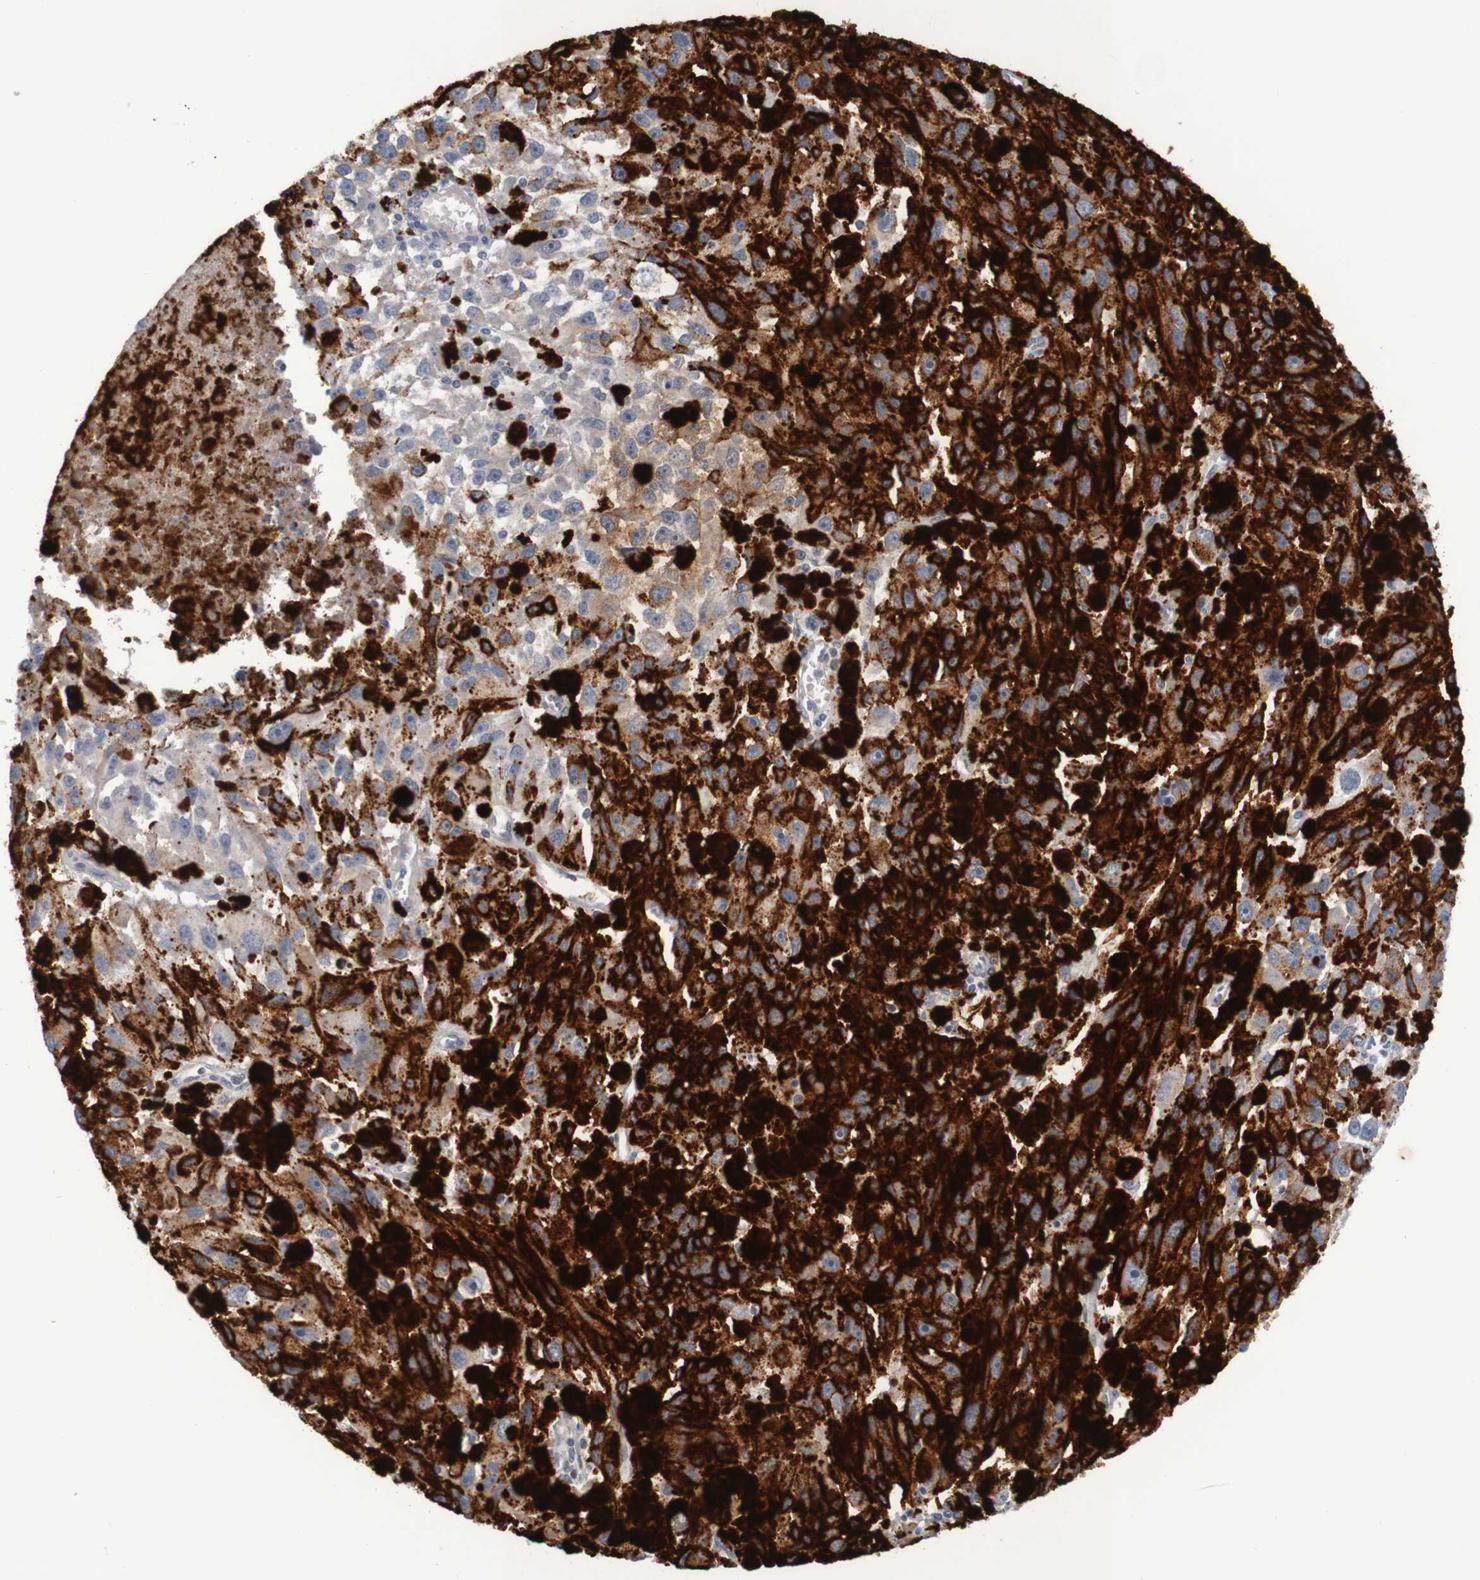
{"staining": {"intensity": "moderate", "quantity": ">75%", "location": "cytoplasmic/membranous"}, "tissue": "melanoma", "cell_type": "Tumor cells", "image_type": "cancer", "snomed": [{"axis": "morphology", "description": "Malignant melanoma, NOS"}, {"axis": "topography", "description": "Skin"}], "caption": "A brown stain shows moderate cytoplasmic/membranous expression of a protein in melanoma tumor cells. The protein of interest is shown in brown color, while the nuclei are stained blue.", "gene": "LTA", "patient": {"sex": "female", "age": 104}}